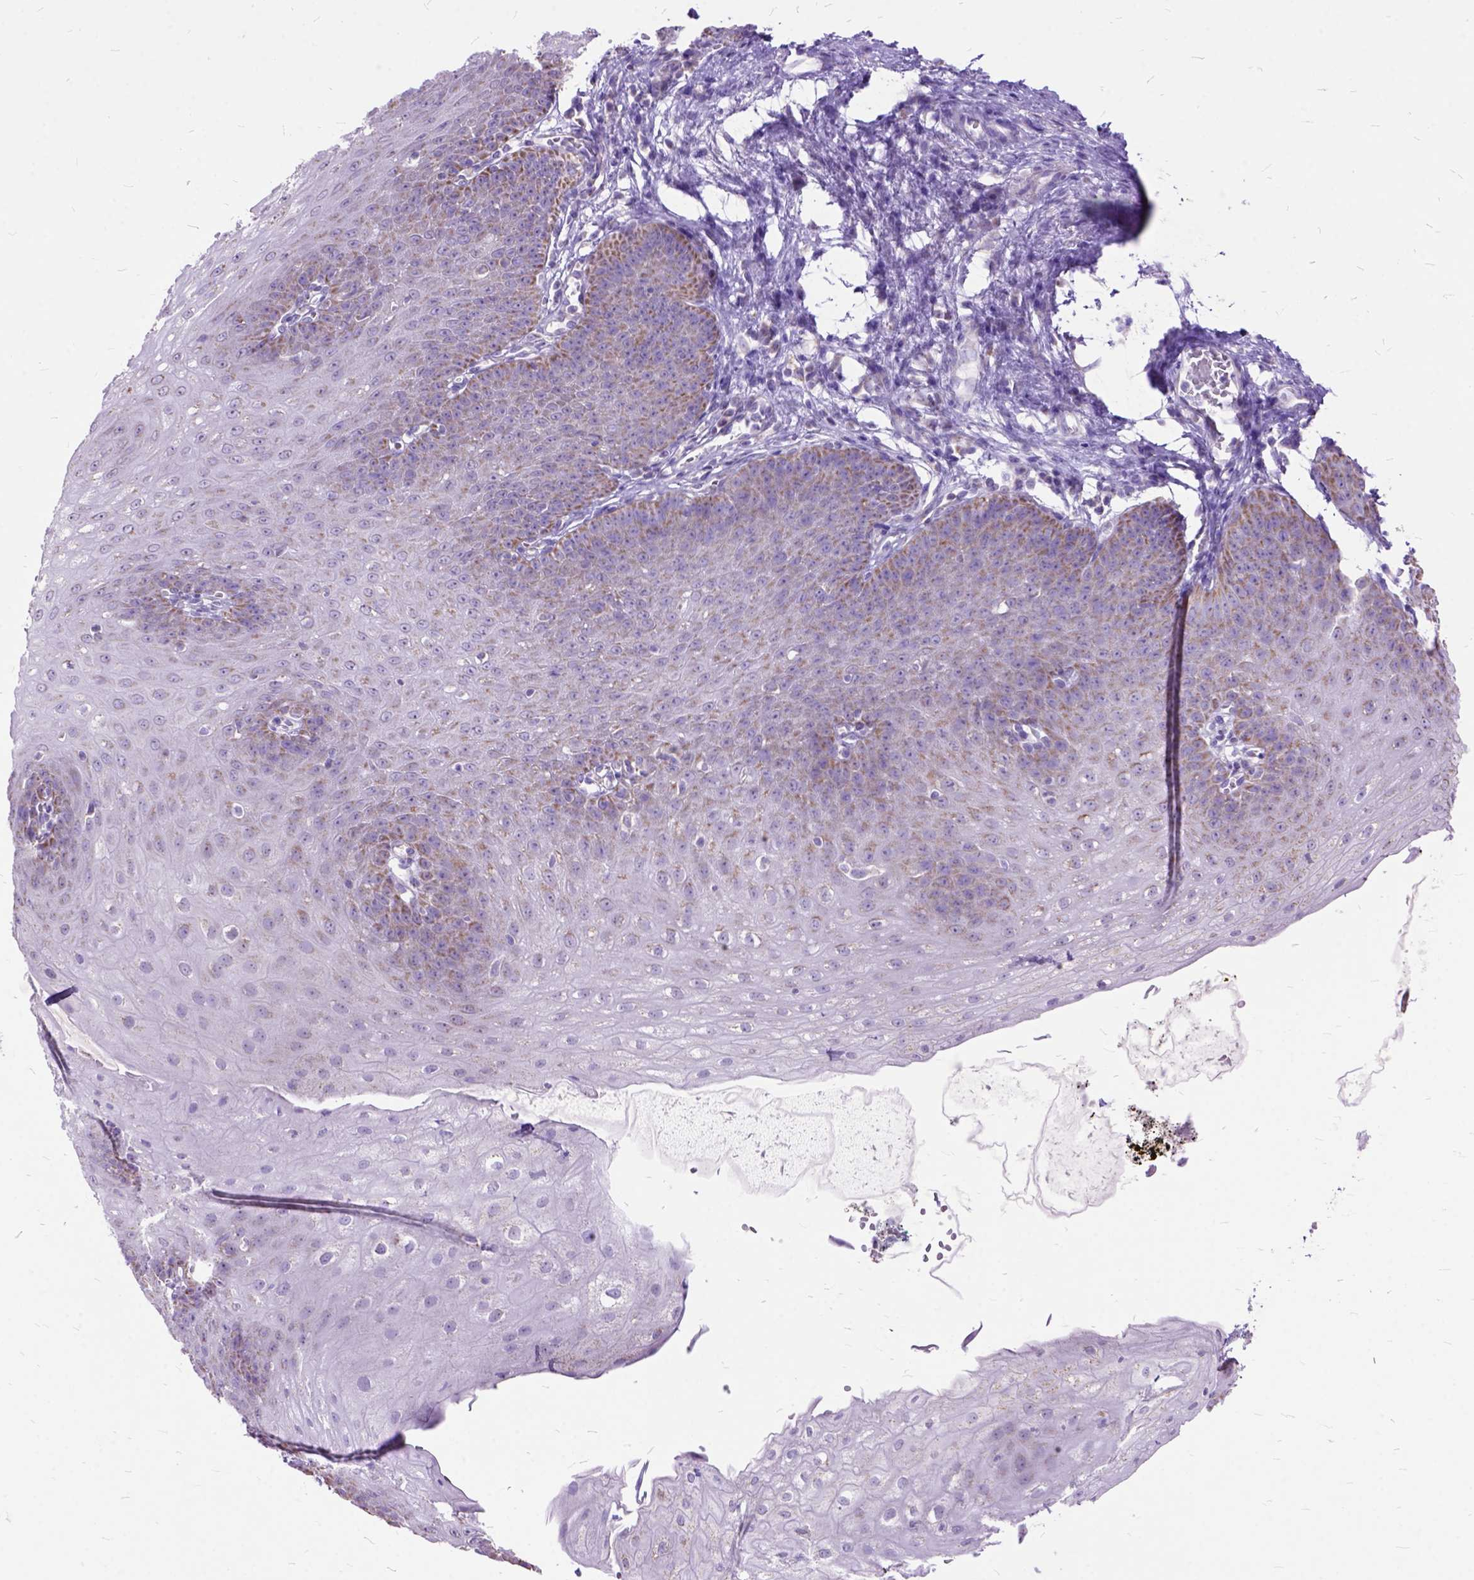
{"staining": {"intensity": "moderate", "quantity": "<25%", "location": "cytoplasmic/membranous"}, "tissue": "esophagus", "cell_type": "Squamous epithelial cells", "image_type": "normal", "snomed": [{"axis": "morphology", "description": "Normal tissue, NOS"}, {"axis": "topography", "description": "Esophagus"}], "caption": "IHC staining of normal esophagus, which displays low levels of moderate cytoplasmic/membranous expression in about <25% of squamous epithelial cells indicating moderate cytoplasmic/membranous protein positivity. The staining was performed using DAB (brown) for protein detection and nuclei were counterstained in hematoxylin (blue).", "gene": "CTAG2", "patient": {"sex": "male", "age": 71}}